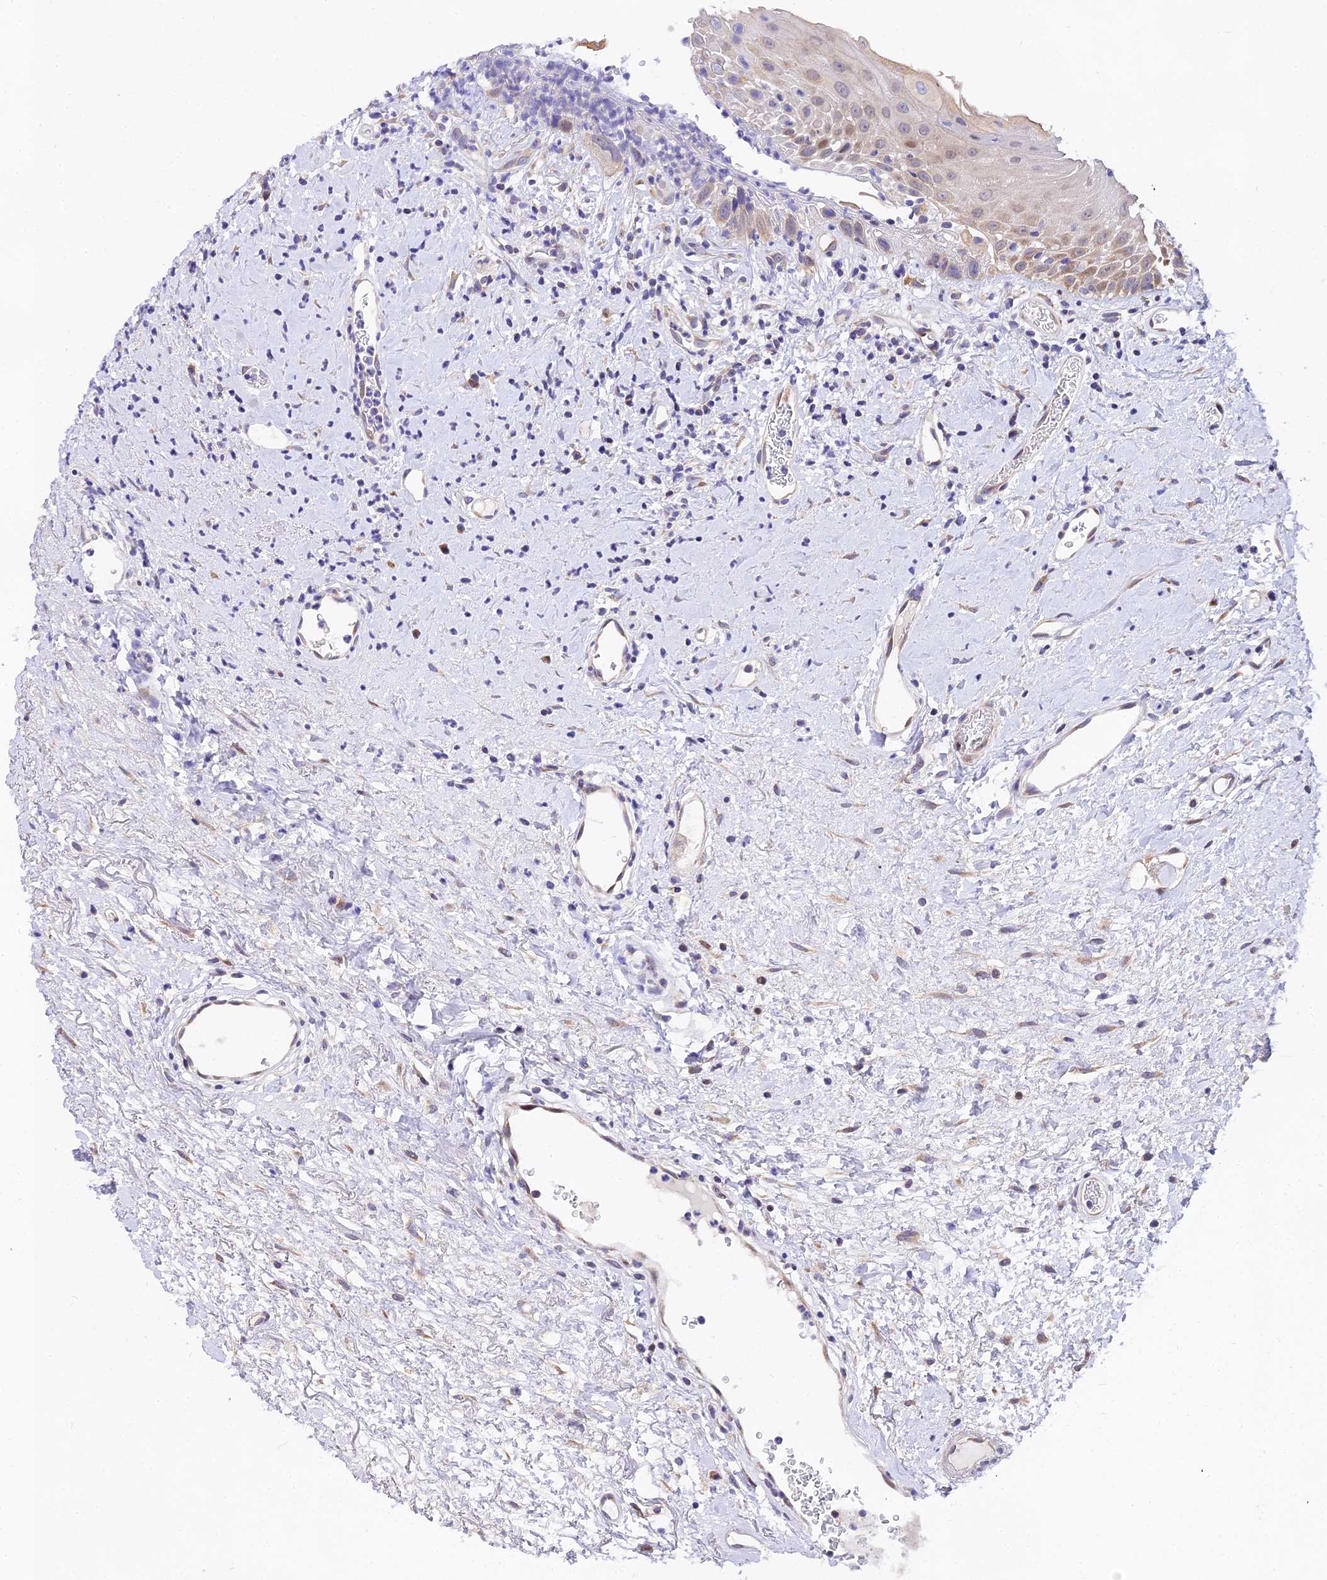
{"staining": {"intensity": "weak", "quantity": "25%-75%", "location": "cytoplasmic/membranous"}, "tissue": "oral mucosa", "cell_type": "Squamous epithelial cells", "image_type": "normal", "snomed": [{"axis": "morphology", "description": "Normal tissue, NOS"}, {"axis": "topography", "description": "Oral tissue"}], "caption": "Oral mucosa stained with DAB IHC shows low levels of weak cytoplasmic/membranous positivity in approximately 25%-75% of squamous epithelial cells.", "gene": "ATP5PB", "patient": {"sex": "female", "age": 76}}